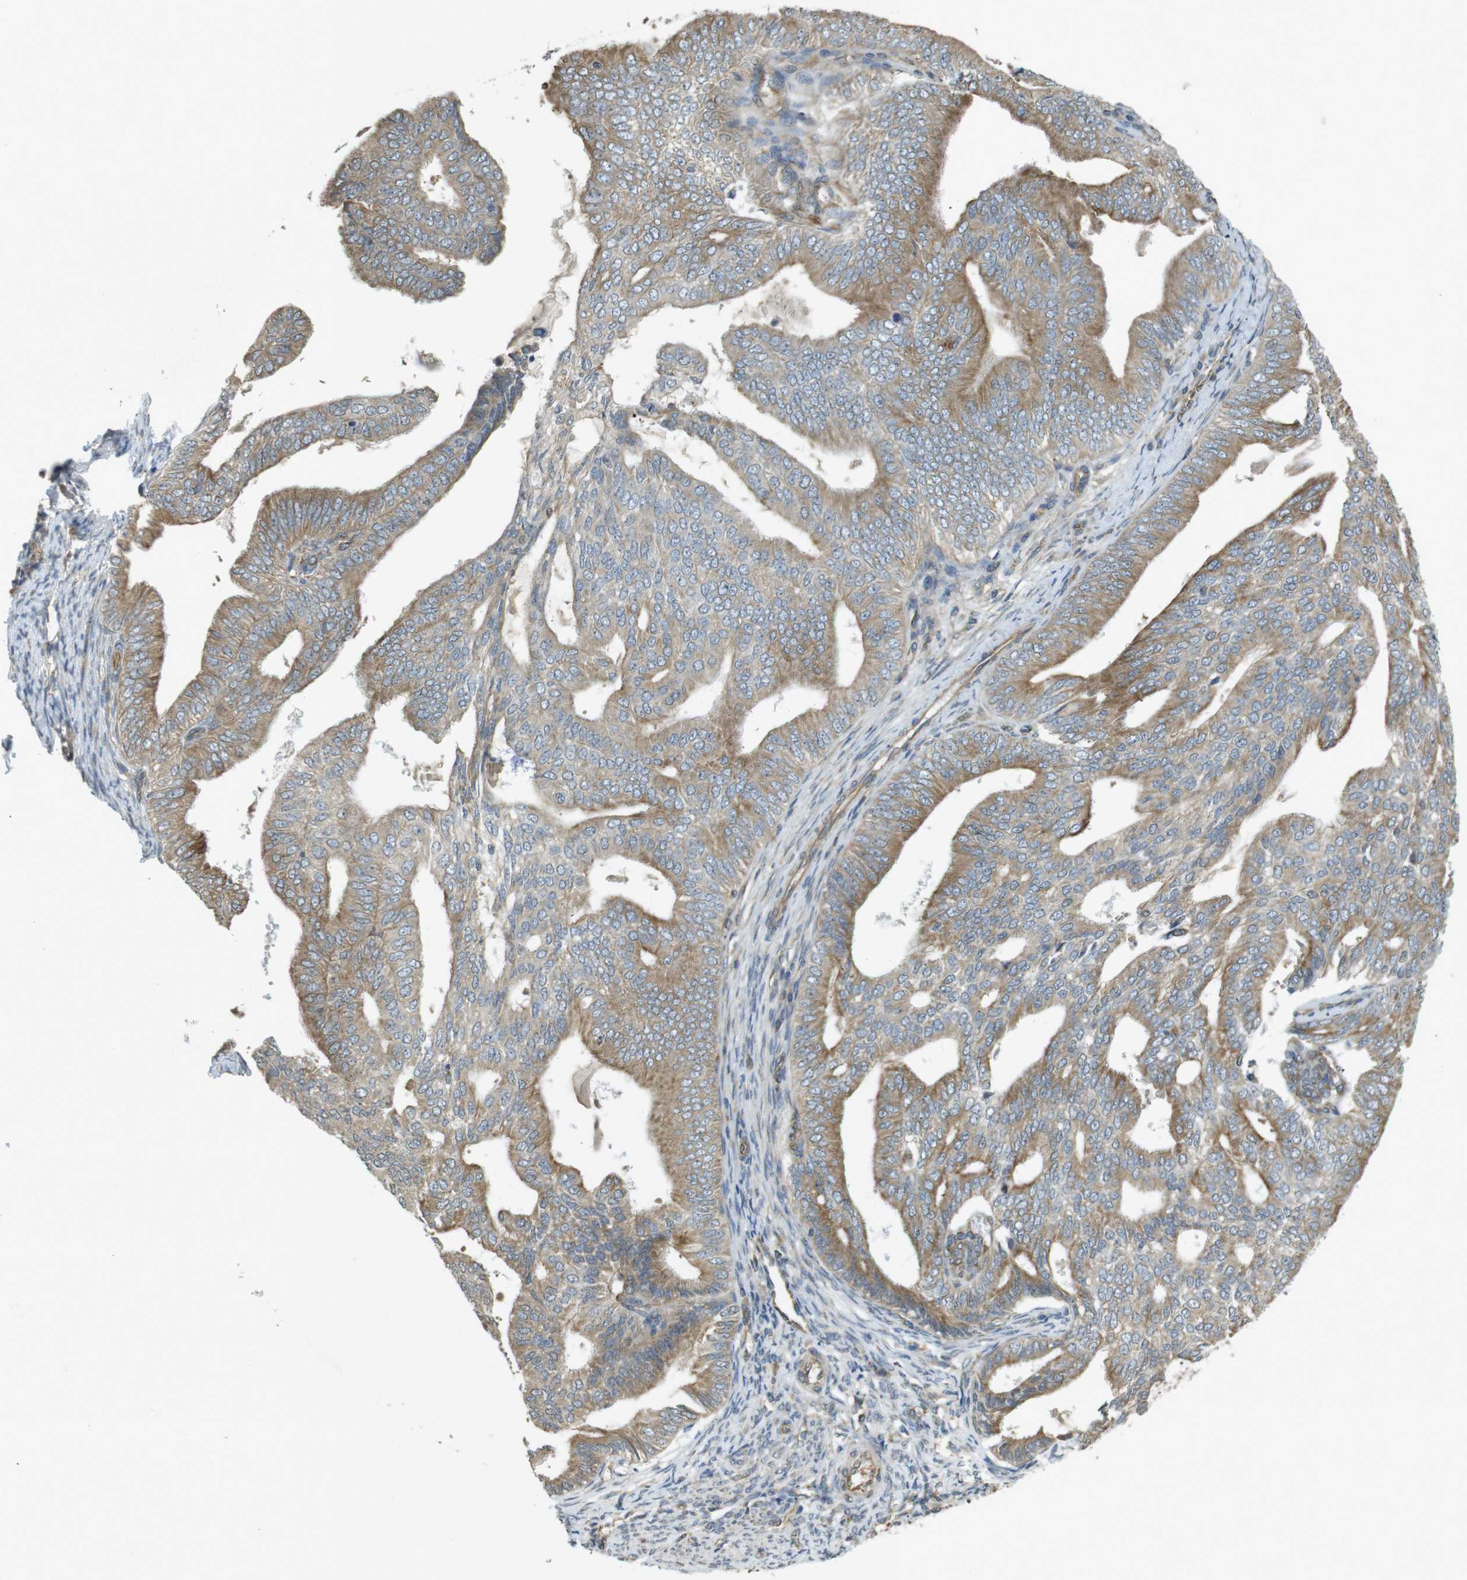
{"staining": {"intensity": "moderate", "quantity": ">75%", "location": "cytoplasmic/membranous"}, "tissue": "endometrial cancer", "cell_type": "Tumor cells", "image_type": "cancer", "snomed": [{"axis": "morphology", "description": "Adenocarcinoma, NOS"}, {"axis": "topography", "description": "Endometrium"}], "caption": "Tumor cells display medium levels of moderate cytoplasmic/membranous positivity in about >75% of cells in endometrial cancer. (Stains: DAB (3,3'-diaminobenzidine) in brown, nuclei in blue, Microscopy: brightfield microscopy at high magnification).", "gene": "KIF5B", "patient": {"sex": "female", "age": 58}}